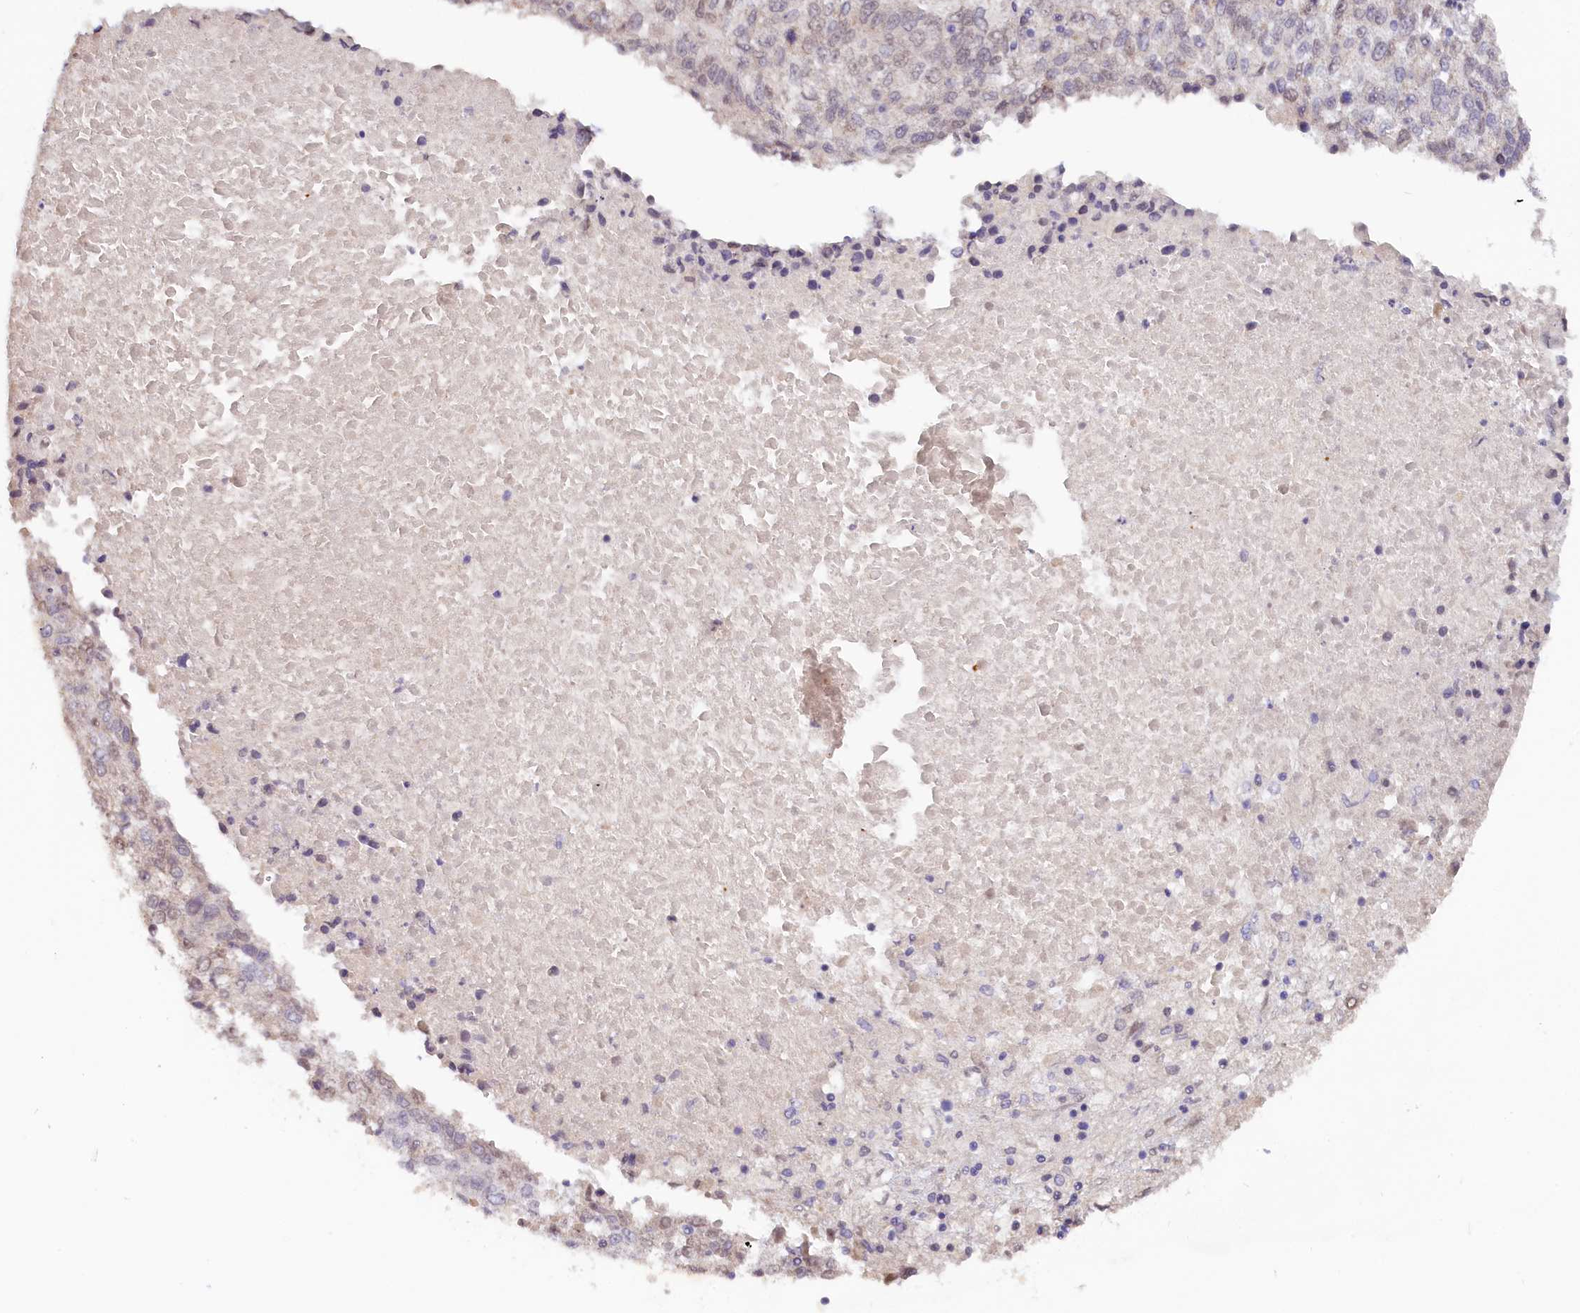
{"staining": {"intensity": "weak", "quantity": "<25%", "location": "nuclear"}, "tissue": "lung cancer", "cell_type": "Tumor cells", "image_type": "cancer", "snomed": [{"axis": "morphology", "description": "Squamous cell carcinoma, NOS"}, {"axis": "topography", "description": "Lung"}], "caption": "The immunohistochemistry image has no significant positivity in tumor cells of squamous cell carcinoma (lung) tissue. (IHC, brightfield microscopy, high magnification).", "gene": "ZNF480", "patient": {"sex": "male", "age": 73}}